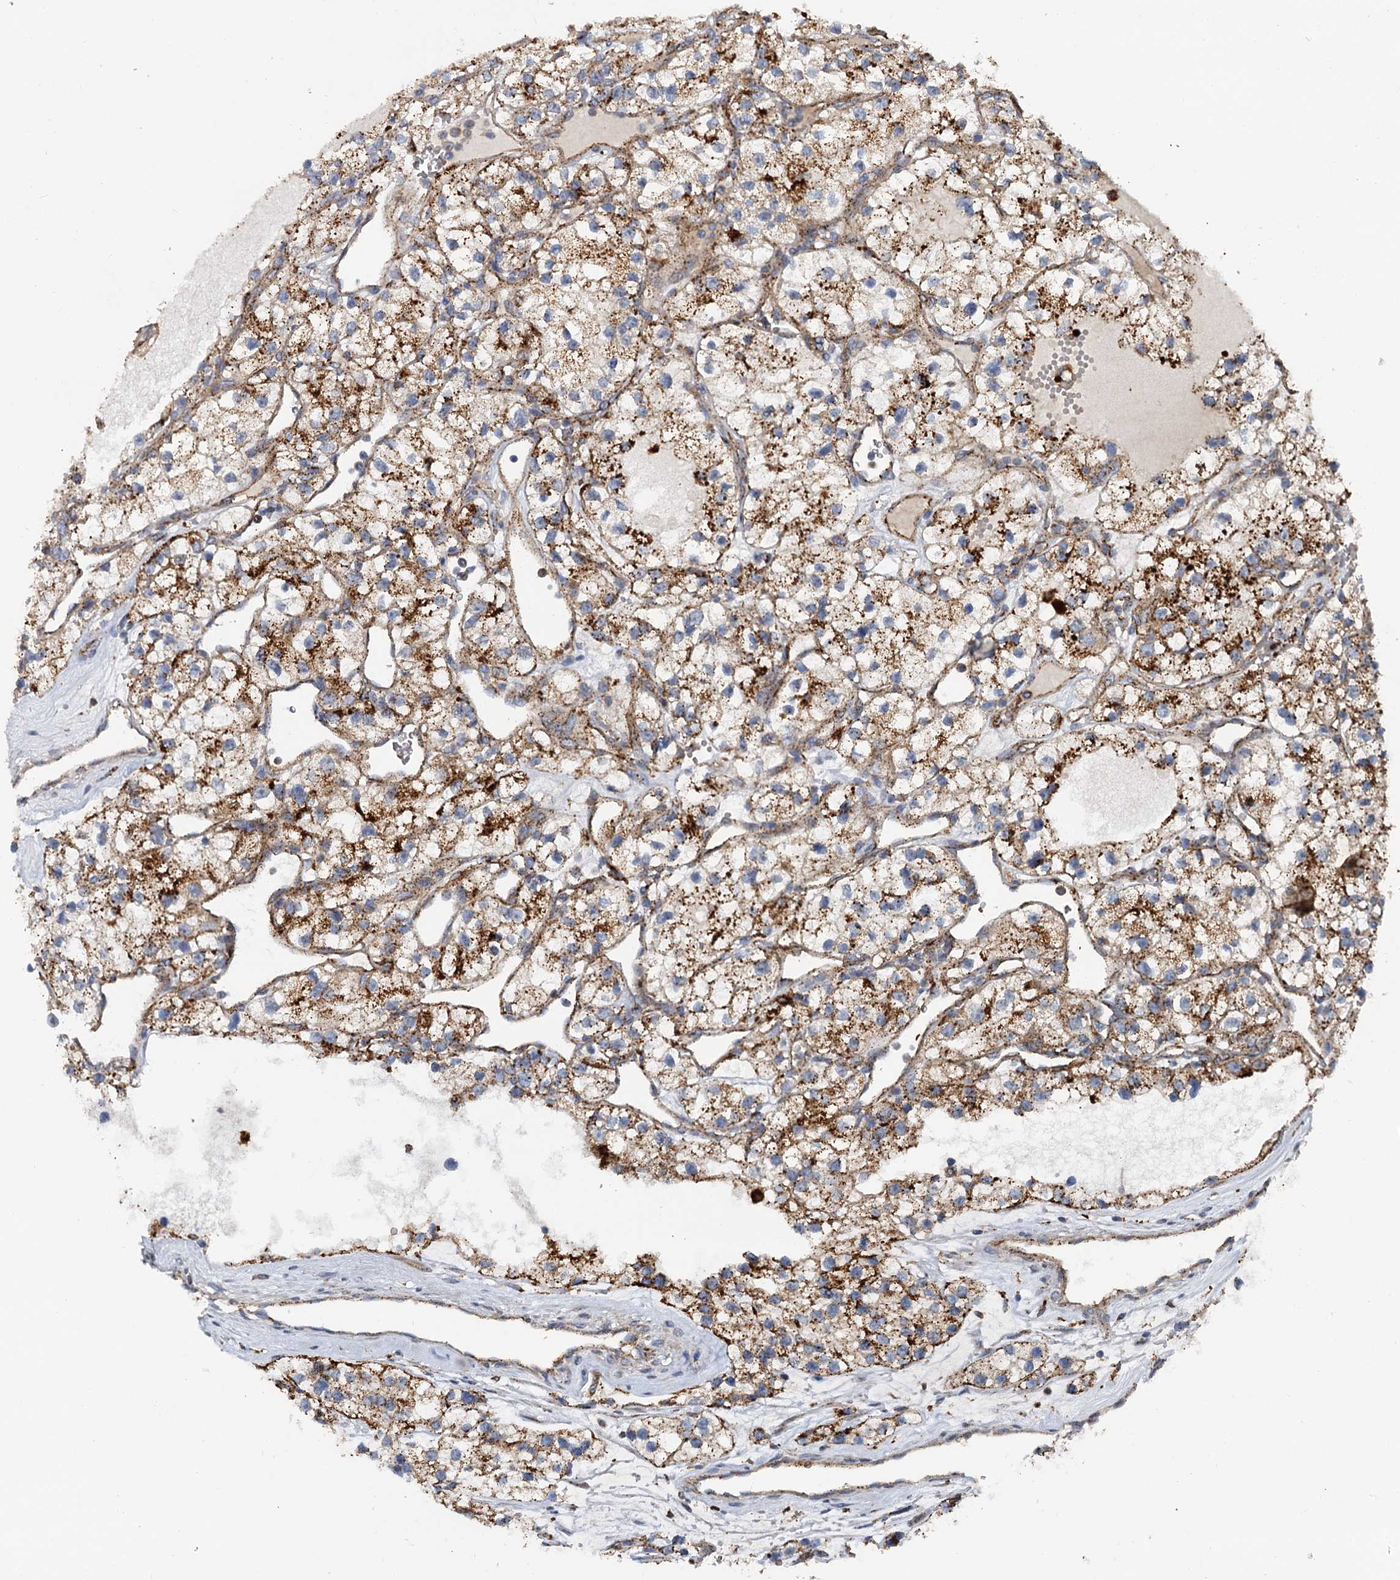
{"staining": {"intensity": "strong", "quantity": "25%-75%", "location": "cytoplasmic/membranous"}, "tissue": "renal cancer", "cell_type": "Tumor cells", "image_type": "cancer", "snomed": [{"axis": "morphology", "description": "Adenocarcinoma, NOS"}, {"axis": "topography", "description": "Kidney"}], "caption": "Renal adenocarcinoma tissue reveals strong cytoplasmic/membranous expression in approximately 25%-75% of tumor cells", "gene": "GBA1", "patient": {"sex": "female", "age": 57}}